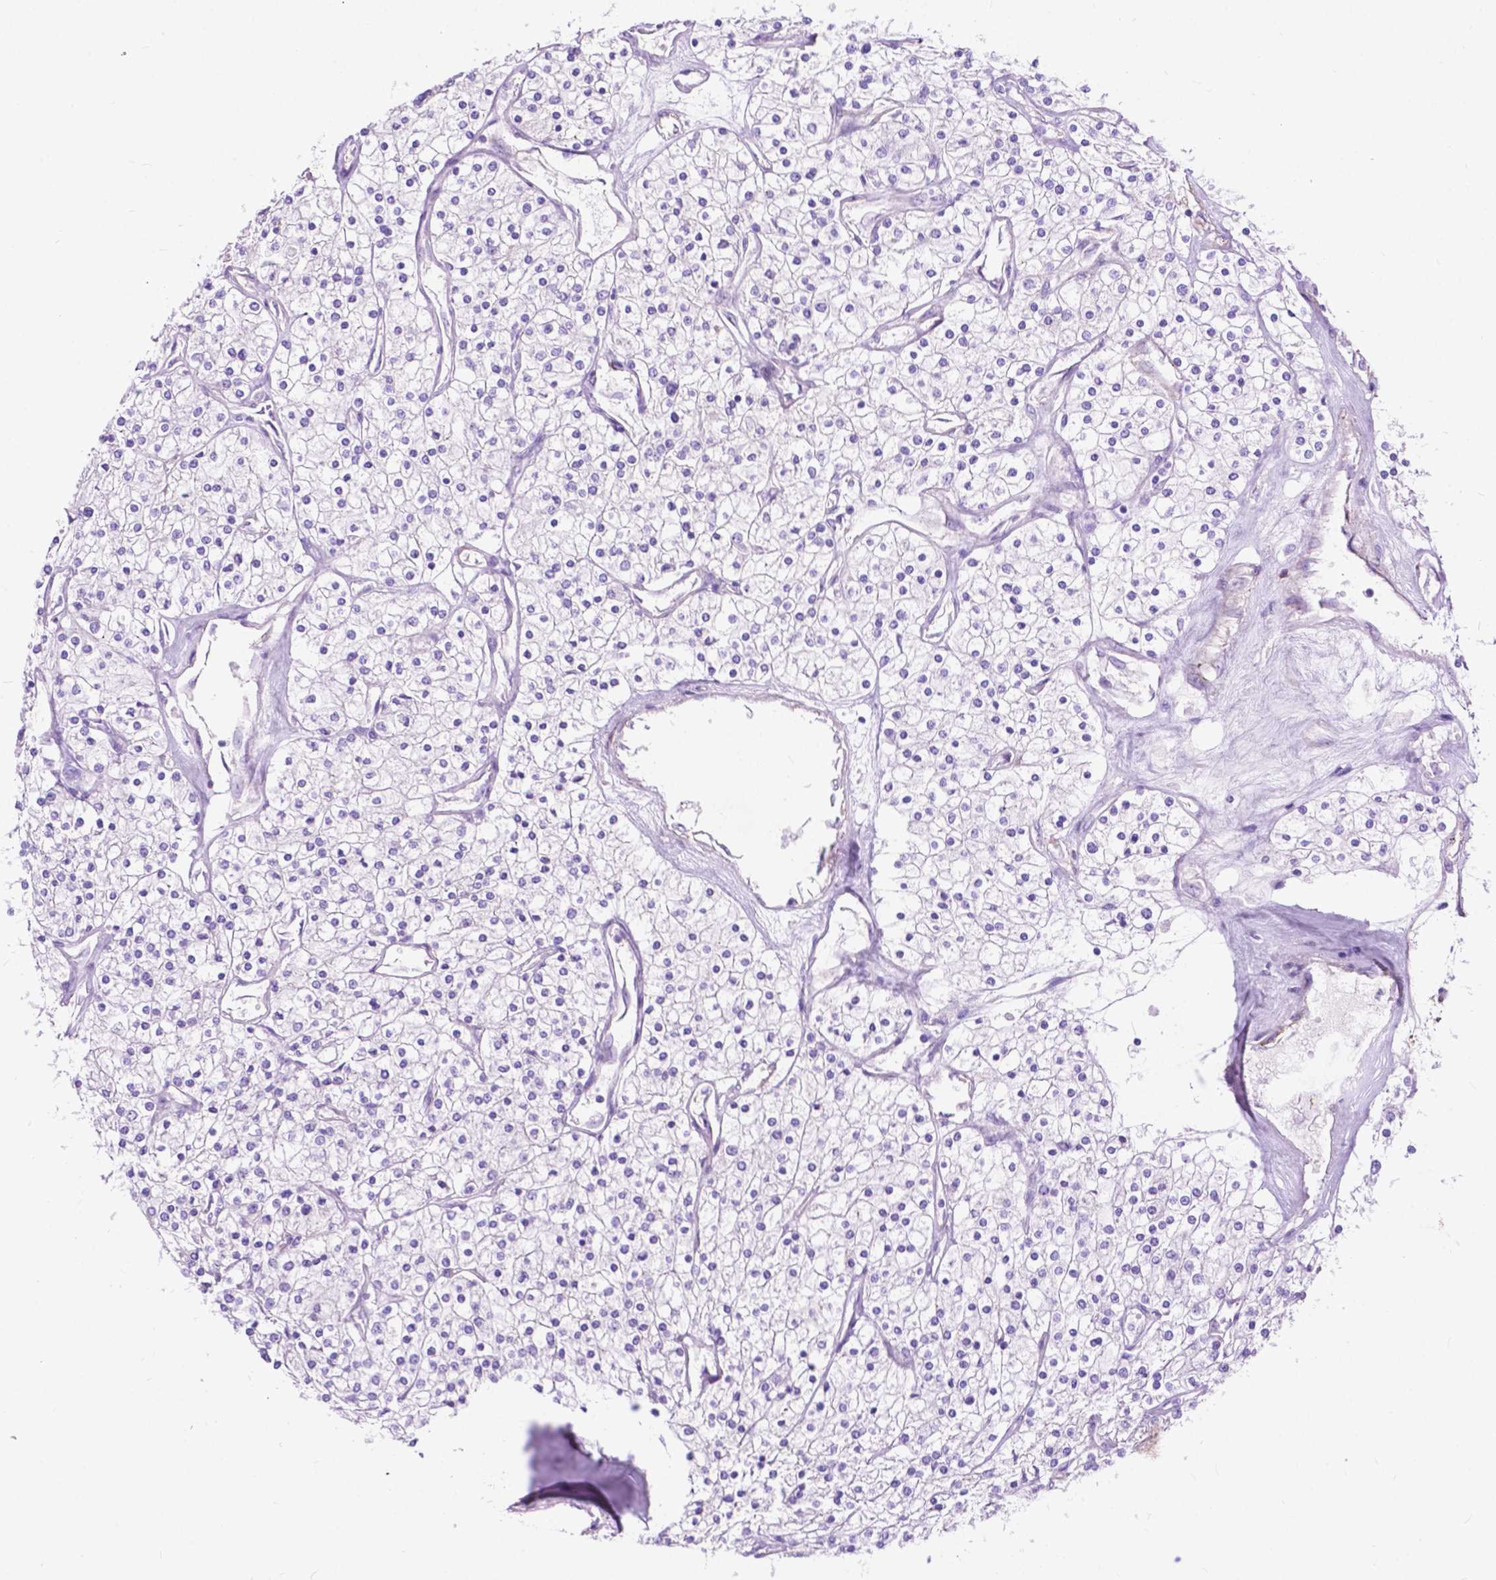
{"staining": {"intensity": "negative", "quantity": "none", "location": "none"}, "tissue": "renal cancer", "cell_type": "Tumor cells", "image_type": "cancer", "snomed": [{"axis": "morphology", "description": "Adenocarcinoma, NOS"}, {"axis": "topography", "description": "Kidney"}], "caption": "High magnification brightfield microscopy of adenocarcinoma (renal) stained with DAB (brown) and counterstained with hematoxylin (blue): tumor cells show no significant expression.", "gene": "PCDHA12", "patient": {"sex": "male", "age": 80}}